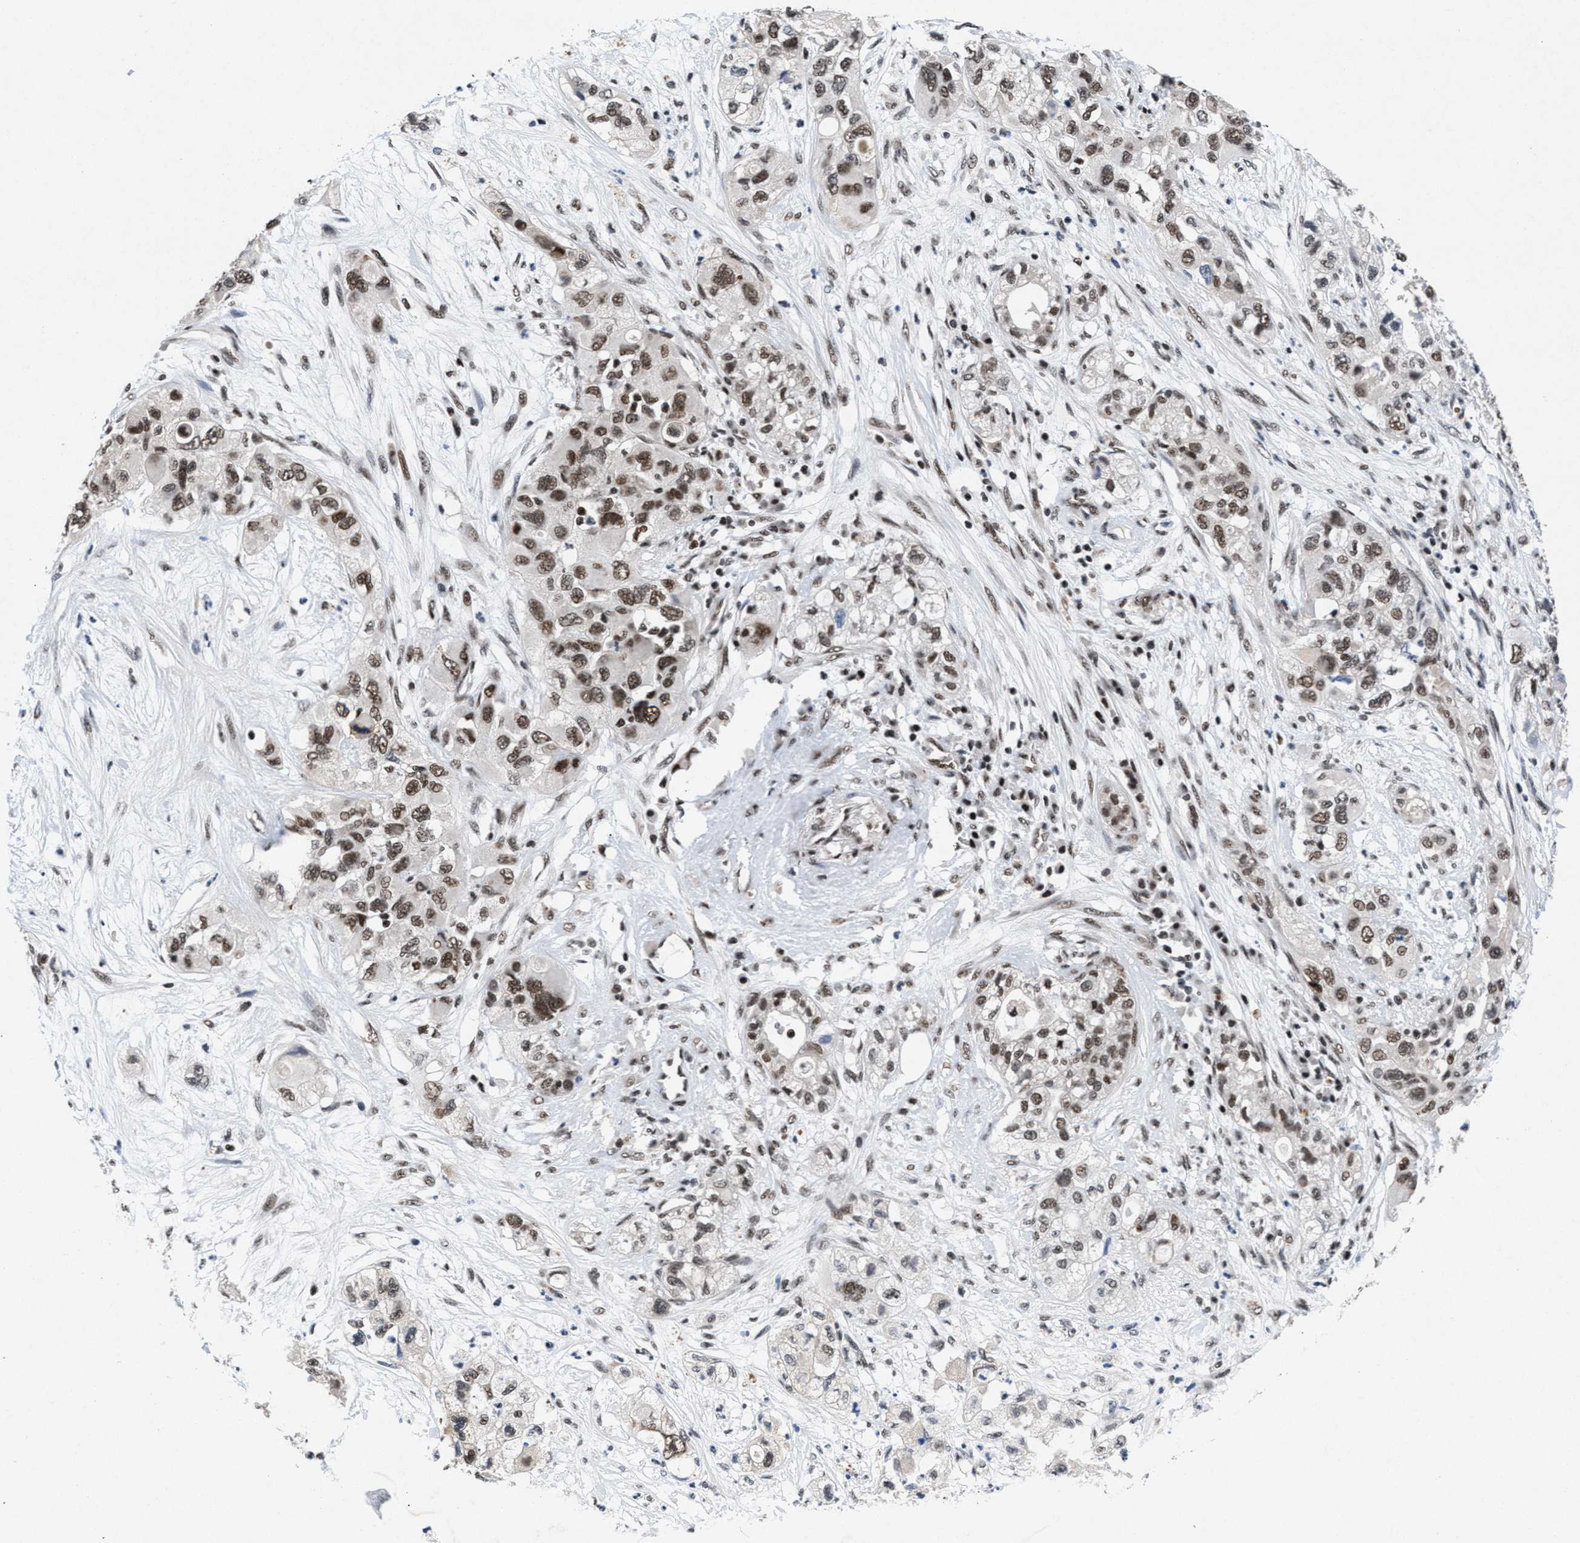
{"staining": {"intensity": "moderate", "quantity": ">75%", "location": "nuclear"}, "tissue": "pancreatic cancer", "cell_type": "Tumor cells", "image_type": "cancer", "snomed": [{"axis": "morphology", "description": "Adenocarcinoma, NOS"}, {"axis": "topography", "description": "Pancreas"}], "caption": "Brown immunohistochemical staining in human pancreatic adenocarcinoma exhibits moderate nuclear positivity in about >75% of tumor cells.", "gene": "WDR81", "patient": {"sex": "female", "age": 78}}